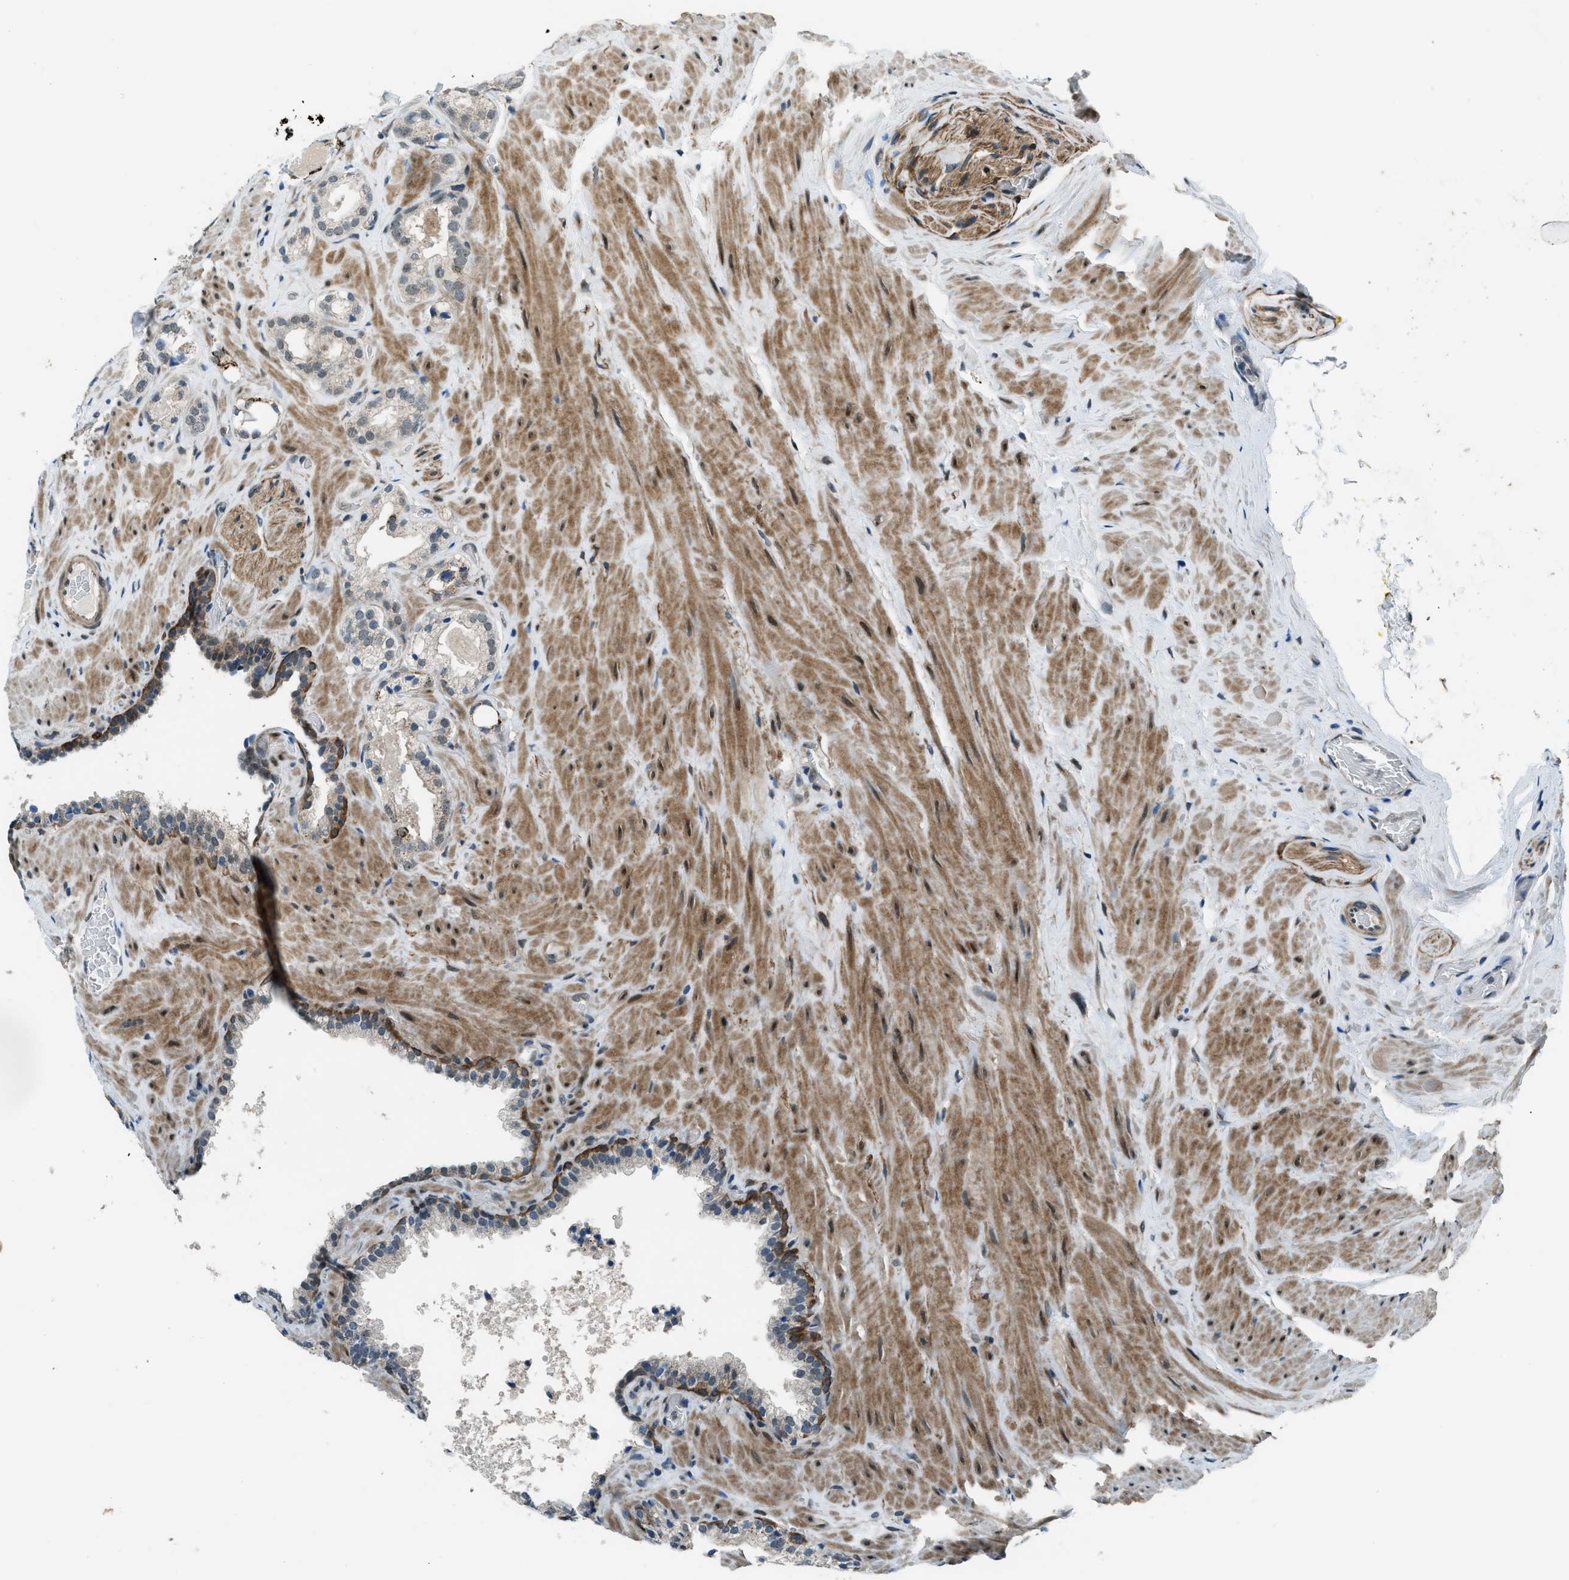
{"staining": {"intensity": "negative", "quantity": "none", "location": "none"}, "tissue": "prostate cancer", "cell_type": "Tumor cells", "image_type": "cancer", "snomed": [{"axis": "morphology", "description": "Adenocarcinoma, High grade"}, {"axis": "topography", "description": "Prostate"}], "caption": "The photomicrograph exhibits no staining of tumor cells in prostate high-grade adenocarcinoma. (DAB IHC, high magnification).", "gene": "NPEPL1", "patient": {"sex": "male", "age": 64}}